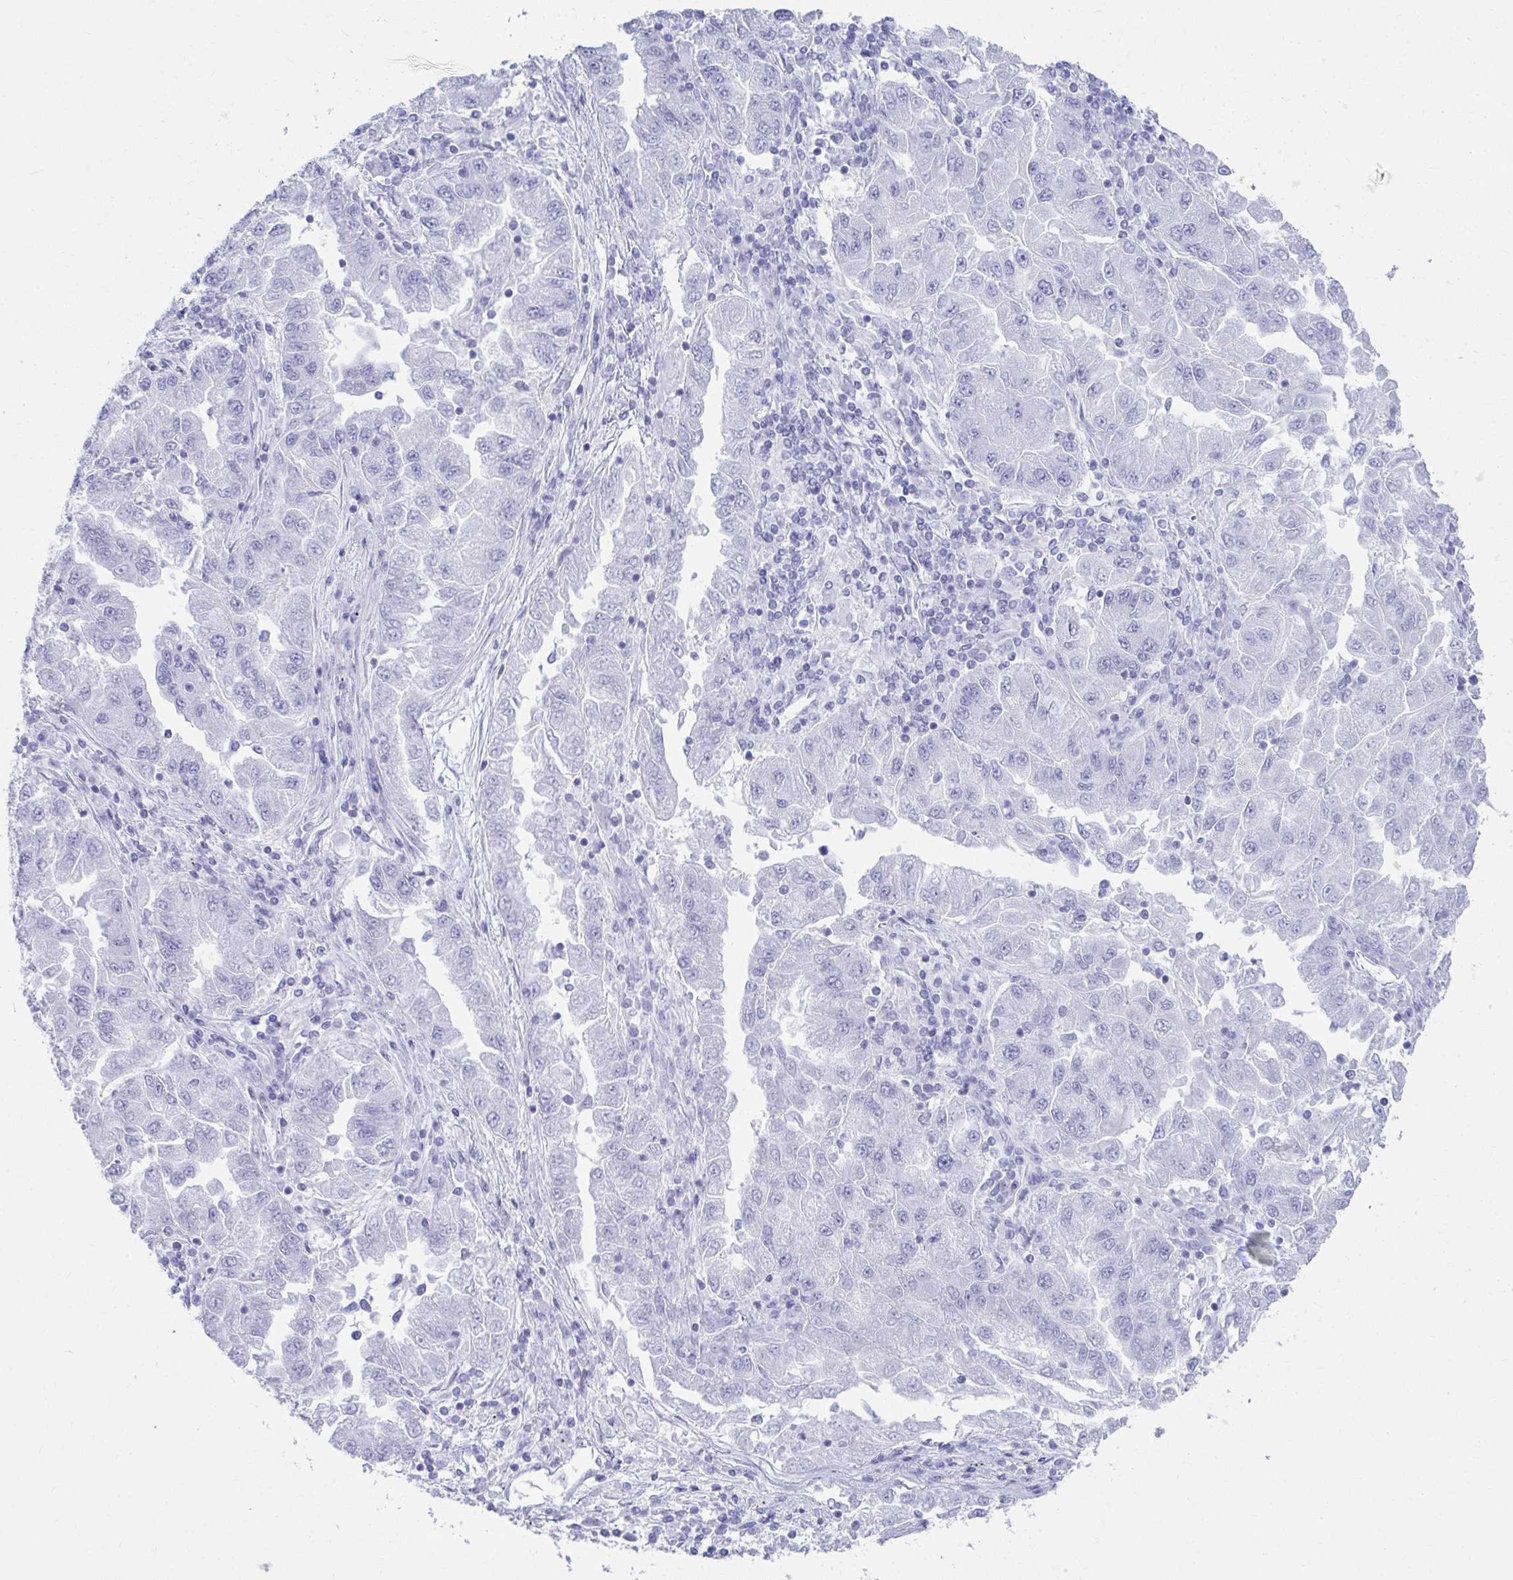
{"staining": {"intensity": "negative", "quantity": "none", "location": "none"}, "tissue": "lung cancer", "cell_type": "Tumor cells", "image_type": "cancer", "snomed": [{"axis": "morphology", "description": "Adenocarcinoma, NOS"}, {"axis": "morphology", "description": "Adenocarcinoma primary or metastatic"}, {"axis": "topography", "description": "Lung"}], "caption": "This is an immunohistochemistry (IHC) photomicrograph of human adenocarcinoma (lung). There is no expression in tumor cells.", "gene": "ATP4B", "patient": {"sex": "male", "age": 74}}